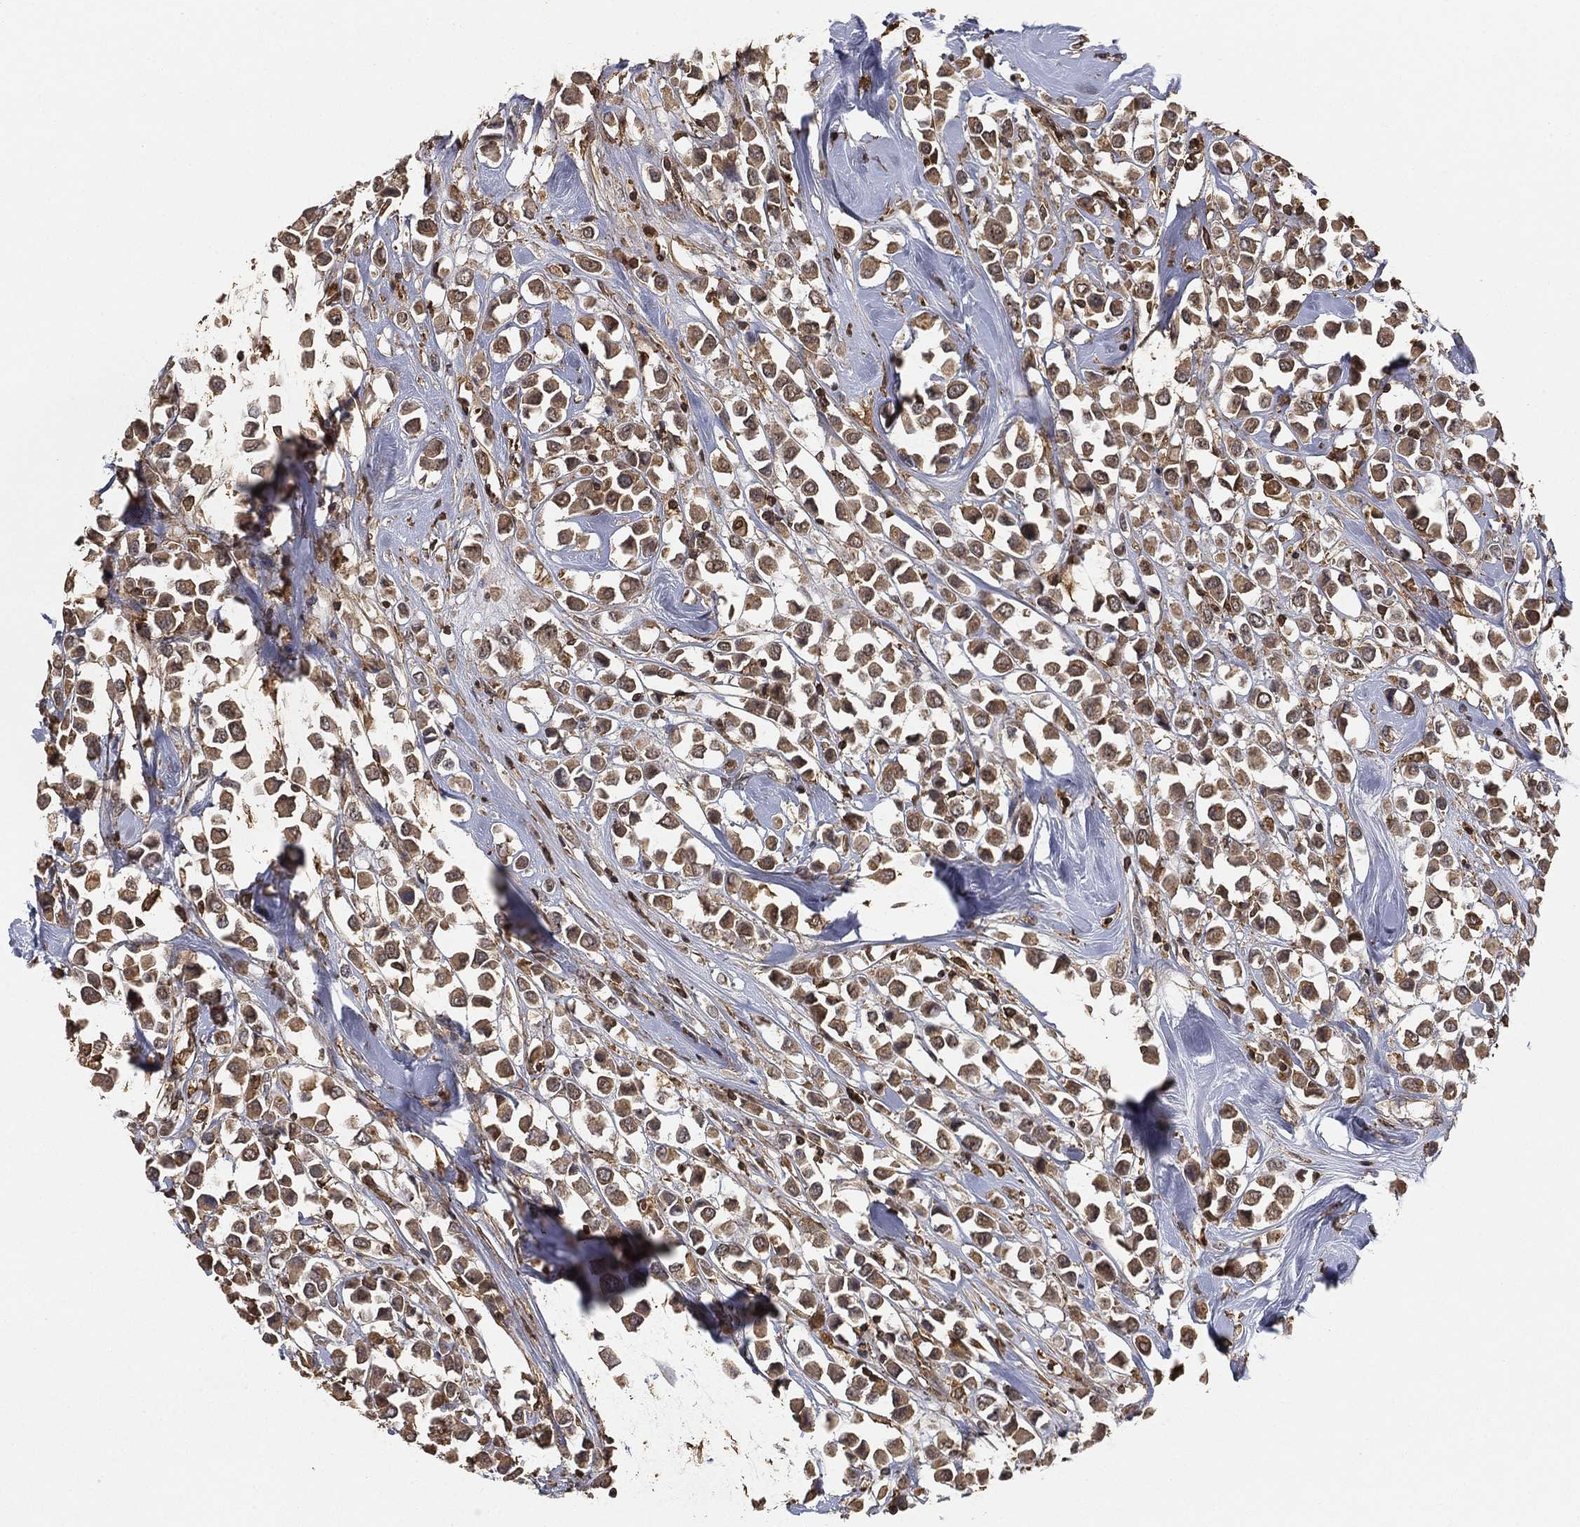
{"staining": {"intensity": "moderate", "quantity": ">75%", "location": "cytoplasmic/membranous"}, "tissue": "breast cancer", "cell_type": "Tumor cells", "image_type": "cancer", "snomed": [{"axis": "morphology", "description": "Duct carcinoma"}, {"axis": "topography", "description": "Breast"}], "caption": "Protein expression analysis of human breast invasive ductal carcinoma reveals moderate cytoplasmic/membranous expression in approximately >75% of tumor cells.", "gene": "CRYL1", "patient": {"sex": "female", "age": 61}}